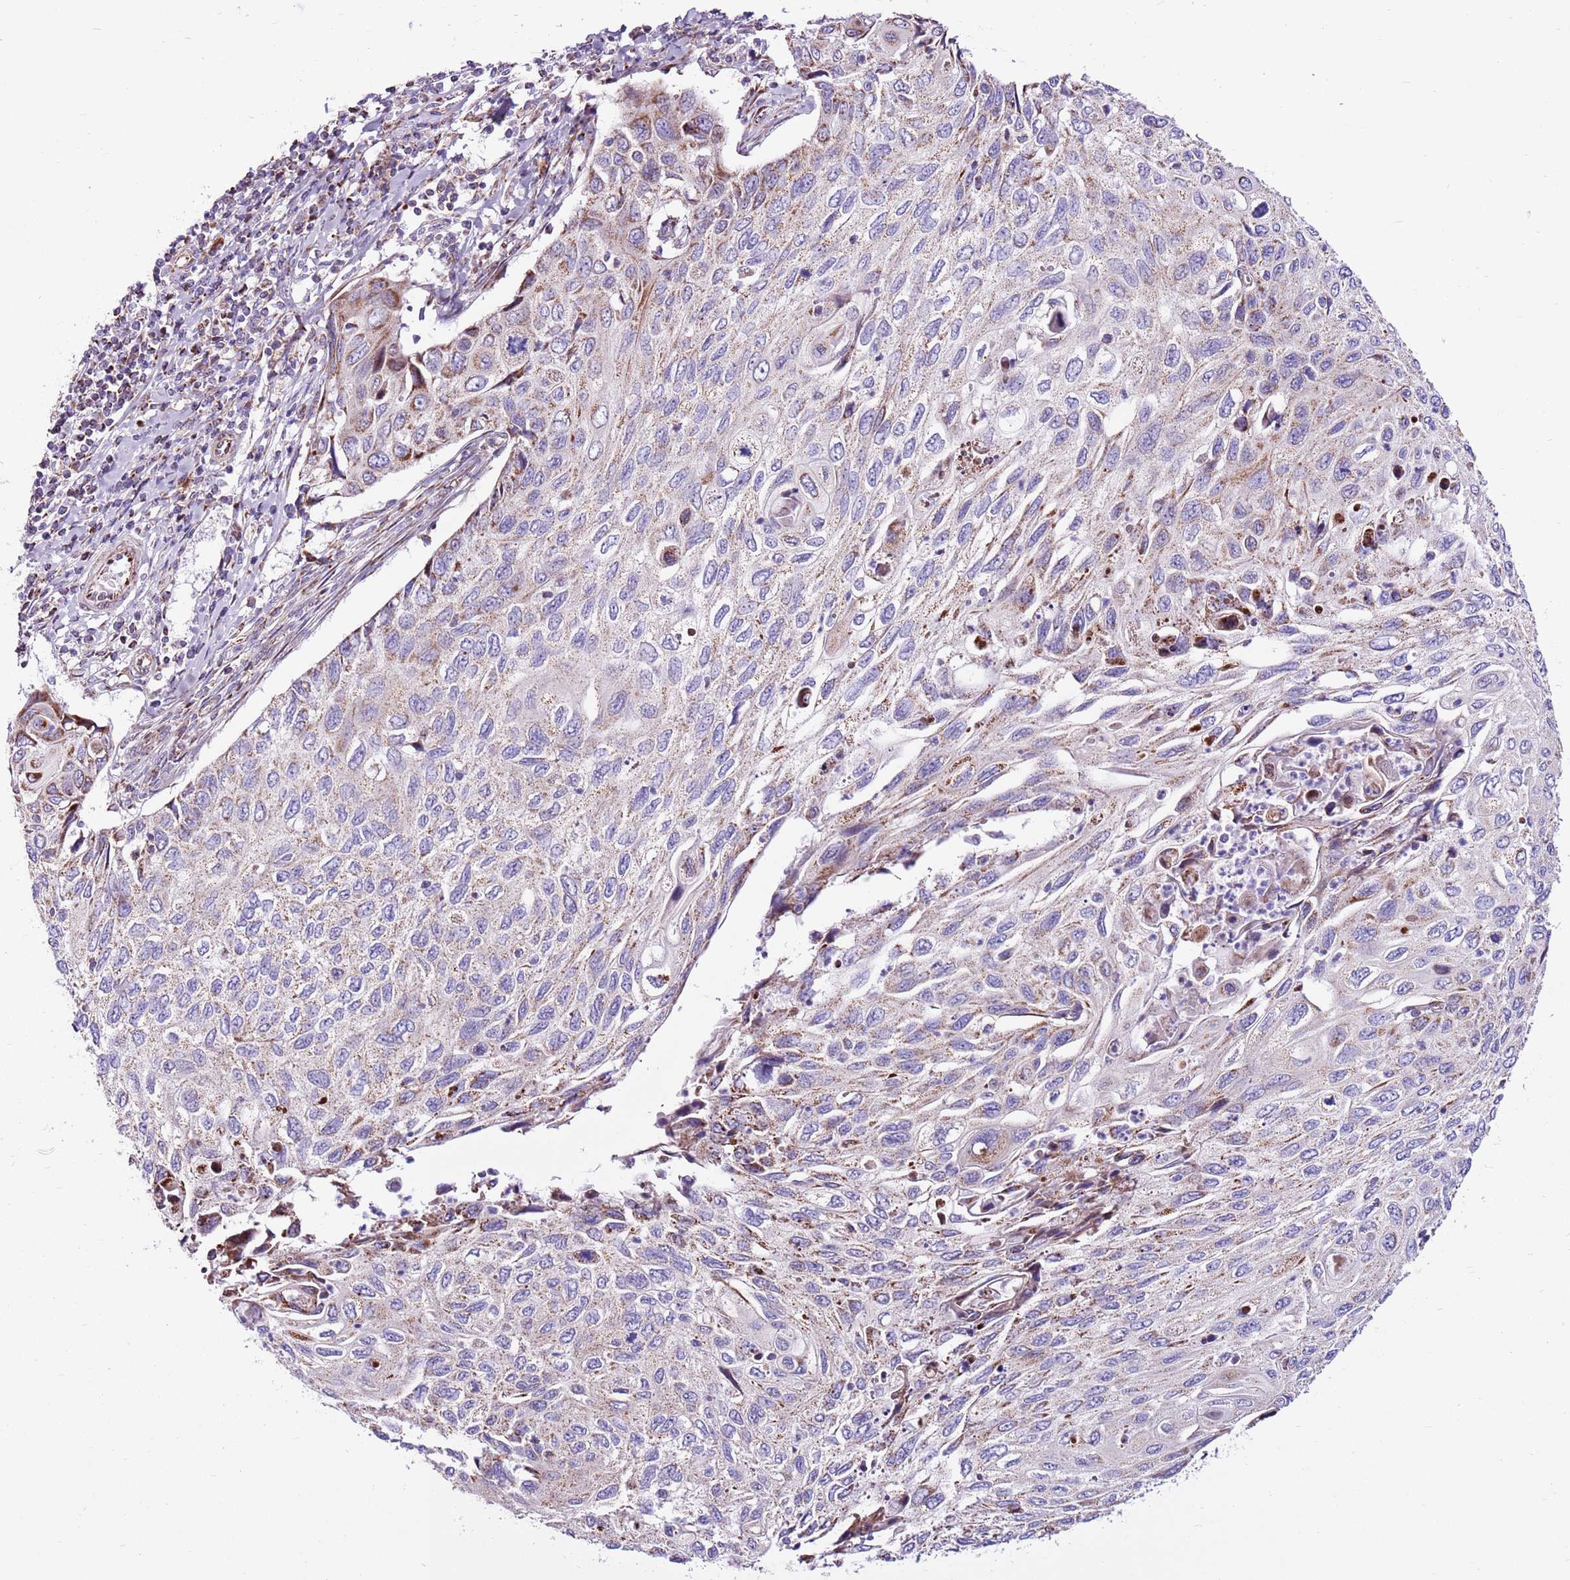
{"staining": {"intensity": "moderate", "quantity": "<25%", "location": "cytoplasmic/membranous"}, "tissue": "cervical cancer", "cell_type": "Tumor cells", "image_type": "cancer", "snomed": [{"axis": "morphology", "description": "Squamous cell carcinoma, NOS"}, {"axis": "topography", "description": "Cervix"}], "caption": "IHC (DAB (3,3'-diaminobenzidine)) staining of human cervical squamous cell carcinoma shows moderate cytoplasmic/membranous protein expression in approximately <25% of tumor cells.", "gene": "HECTD4", "patient": {"sex": "female", "age": 70}}